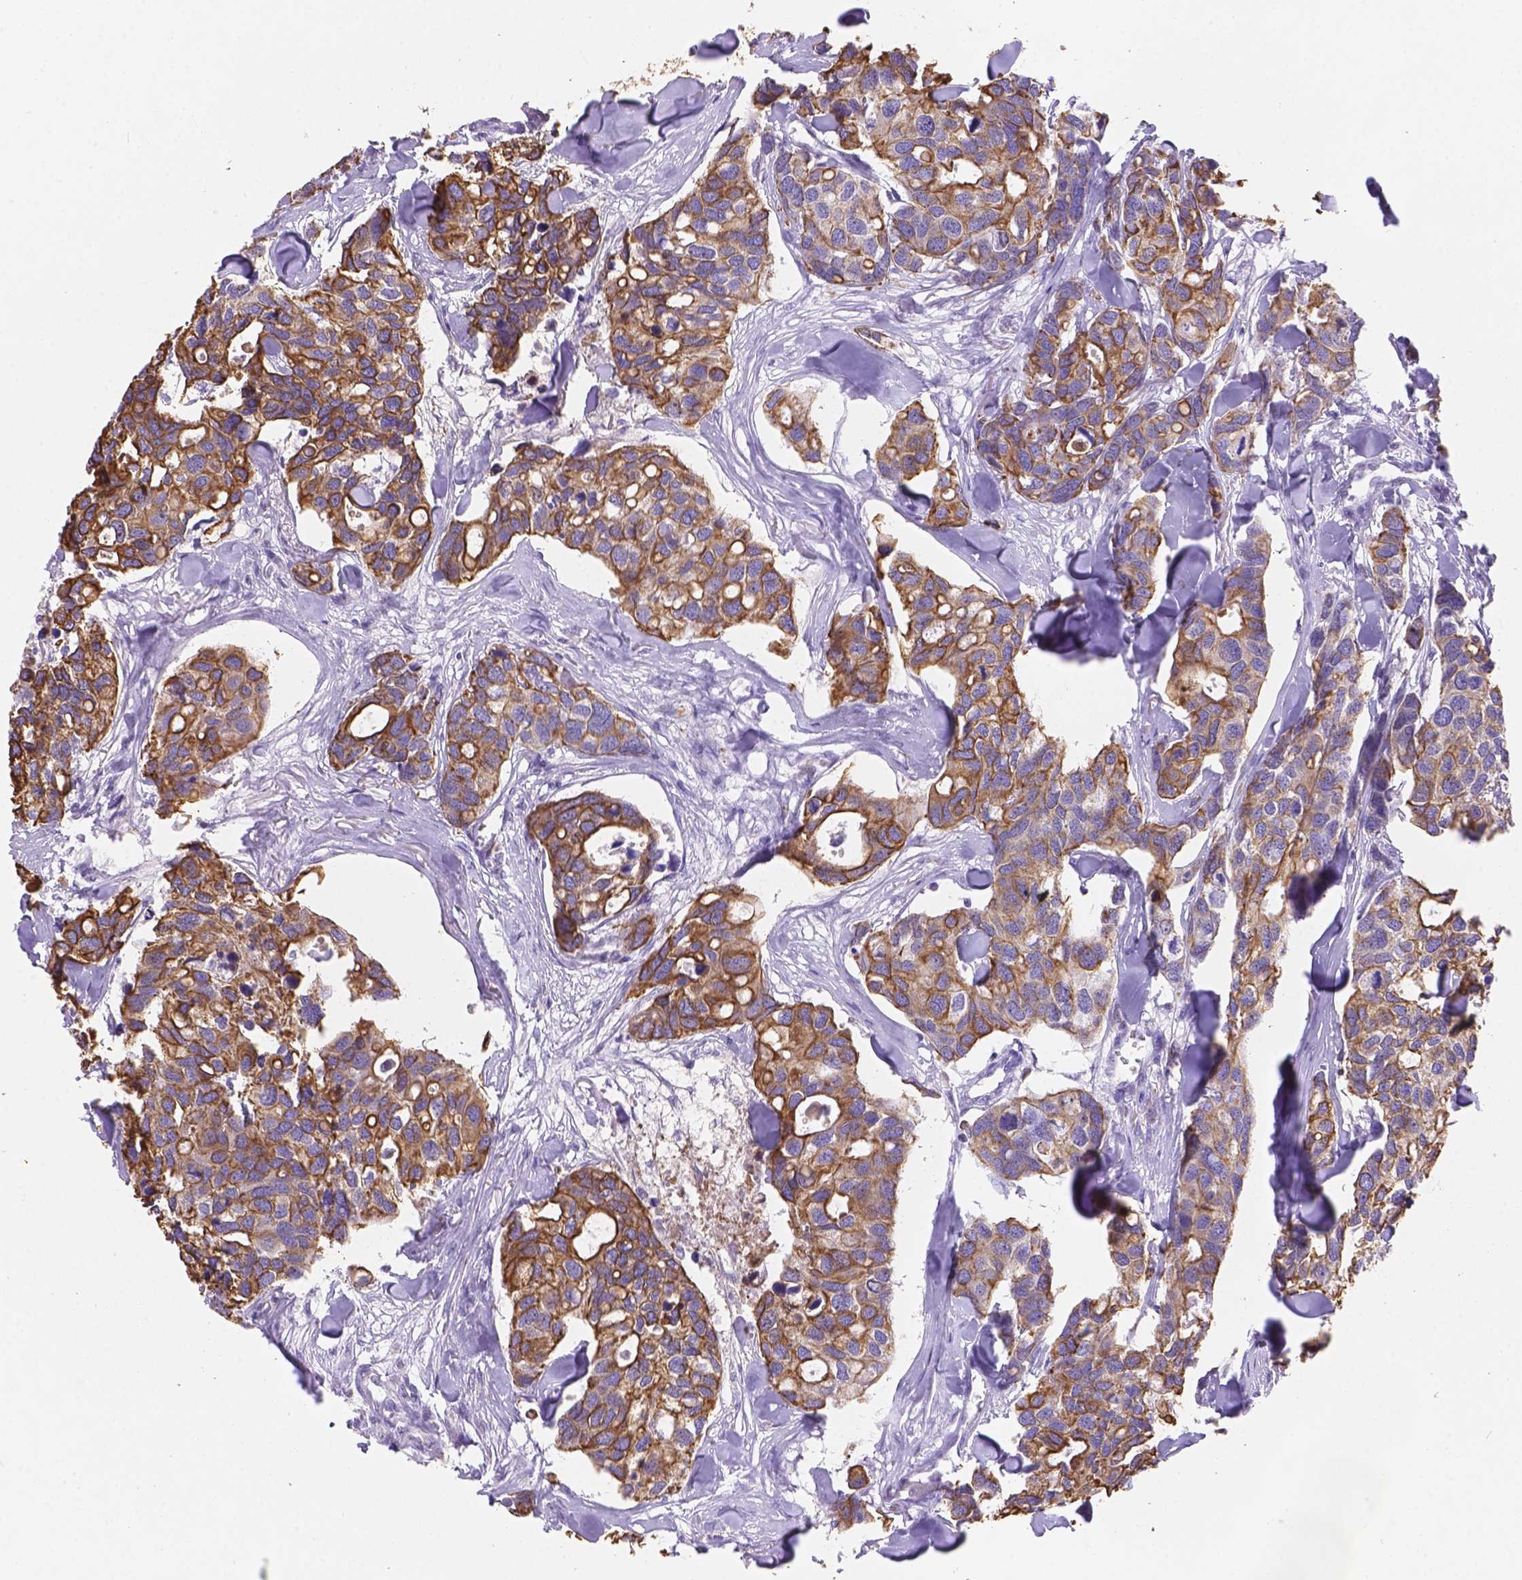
{"staining": {"intensity": "moderate", "quantity": ">75%", "location": "cytoplasmic/membranous"}, "tissue": "breast cancer", "cell_type": "Tumor cells", "image_type": "cancer", "snomed": [{"axis": "morphology", "description": "Duct carcinoma"}, {"axis": "topography", "description": "Breast"}], "caption": "Human breast infiltrating ductal carcinoma stained with a brown dye exhibits moderate cytoplasmic/membranous positive expression in approximately >75% of tumor cells.", "gene": "DMWD", "patient": {"sex": "female", "age": 83}}